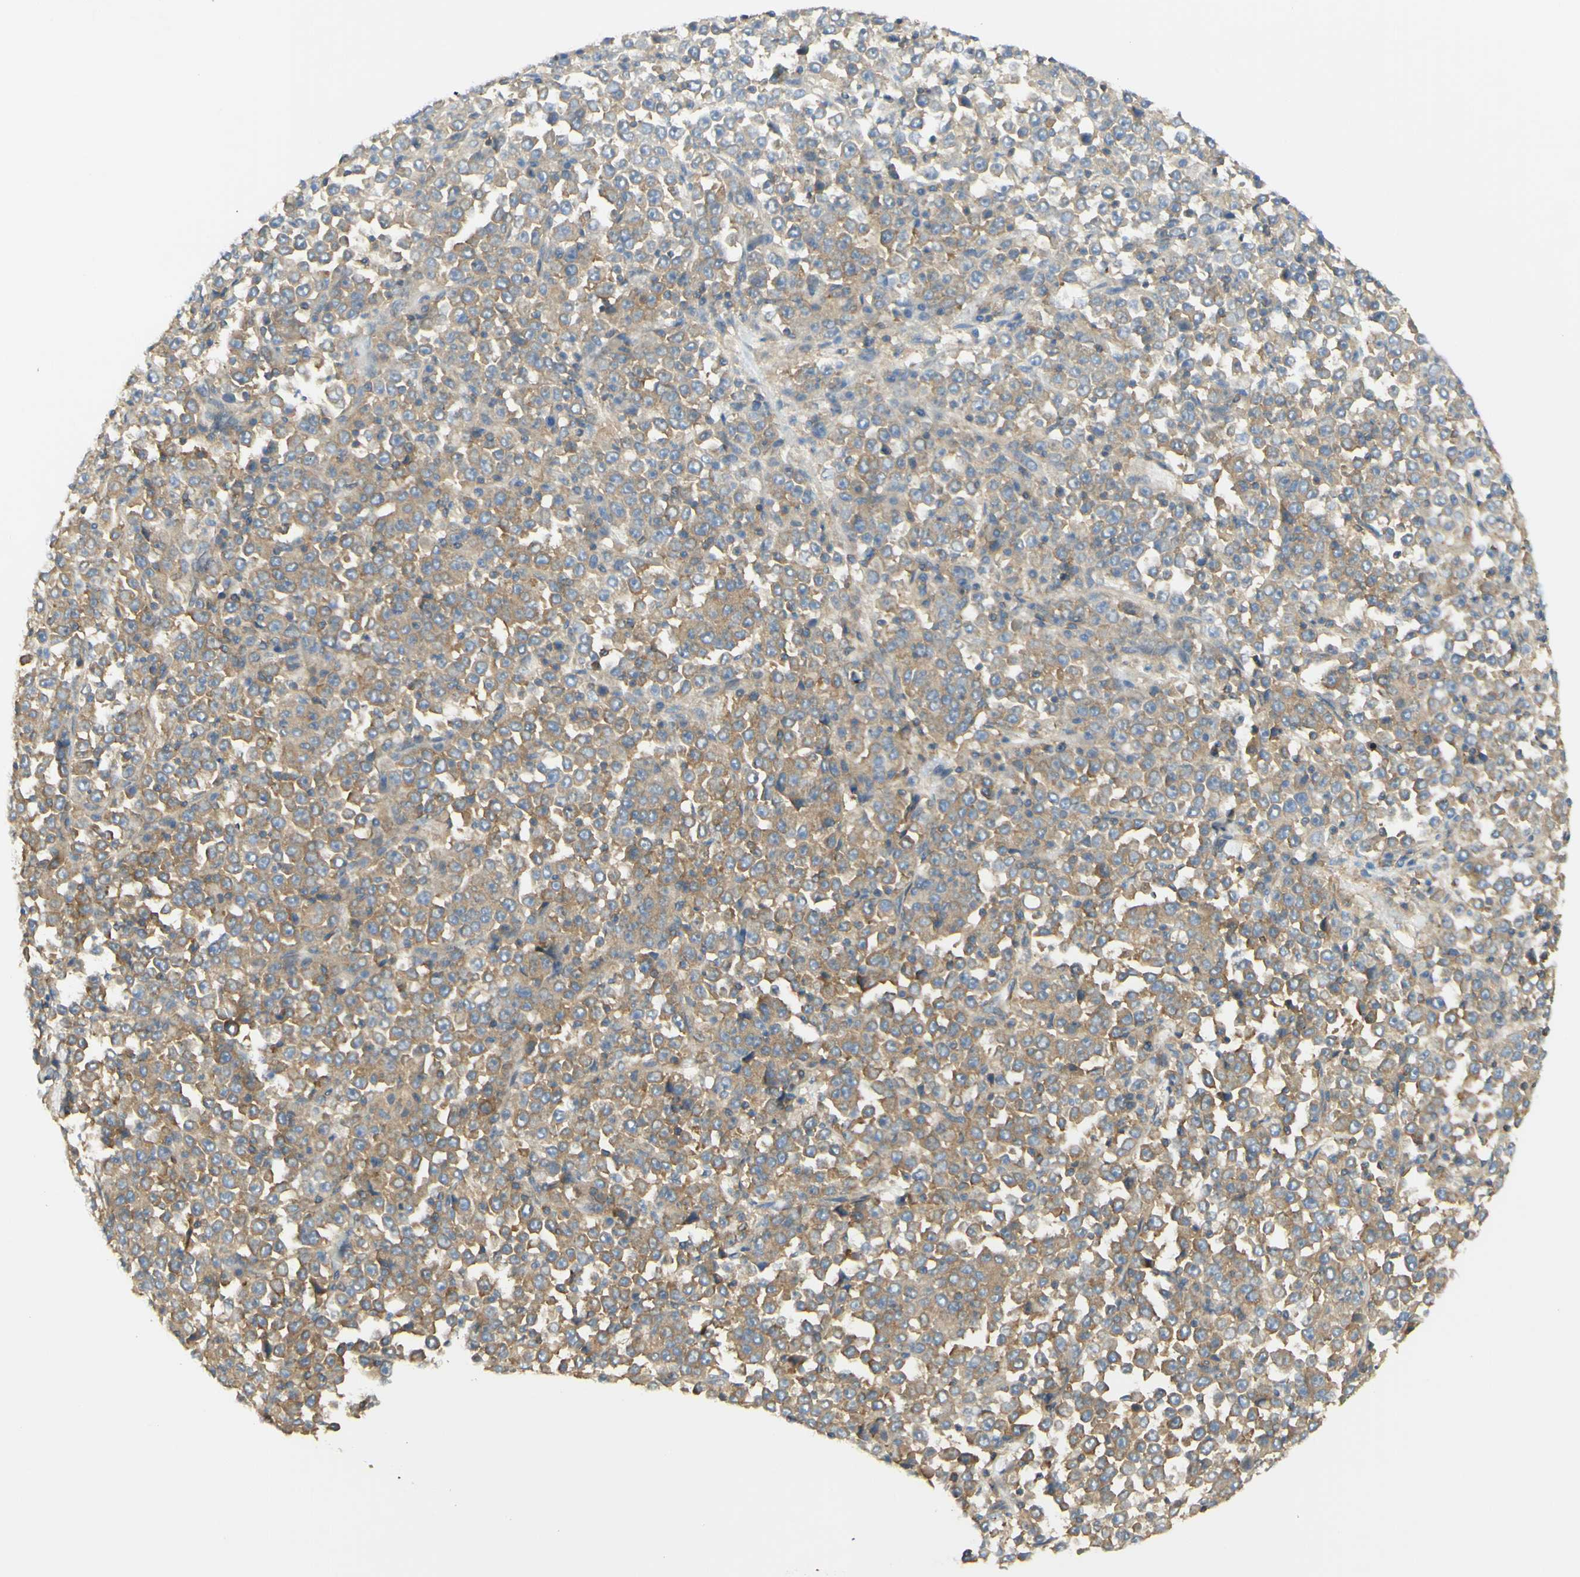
{"staining": {"intensity": "moderate", "quantity": ">75%", "location": "cytoplasmic/membranous"}, "tissue": "stomach cancer", "cell_type": "Tumor cells", "image_type": "cancer", "snomed": [{"axis": "morphology", "description": "Normal tissue, NOS"}, {"axis": "morphology", "description": "Adenocarcinoma, NOS"}, {"axis": "topography", "description": "Stomach, upper"}, {"axis": "topography", "description": "Stomach"}], "caption": "Tumor cells reveal moderate cytoplasmic/membranous staining in approximately >75% of cells in stomach adenocarcinoma.", "gene": "IKBKG", "patient": {"sex": "male", "age": 59}}